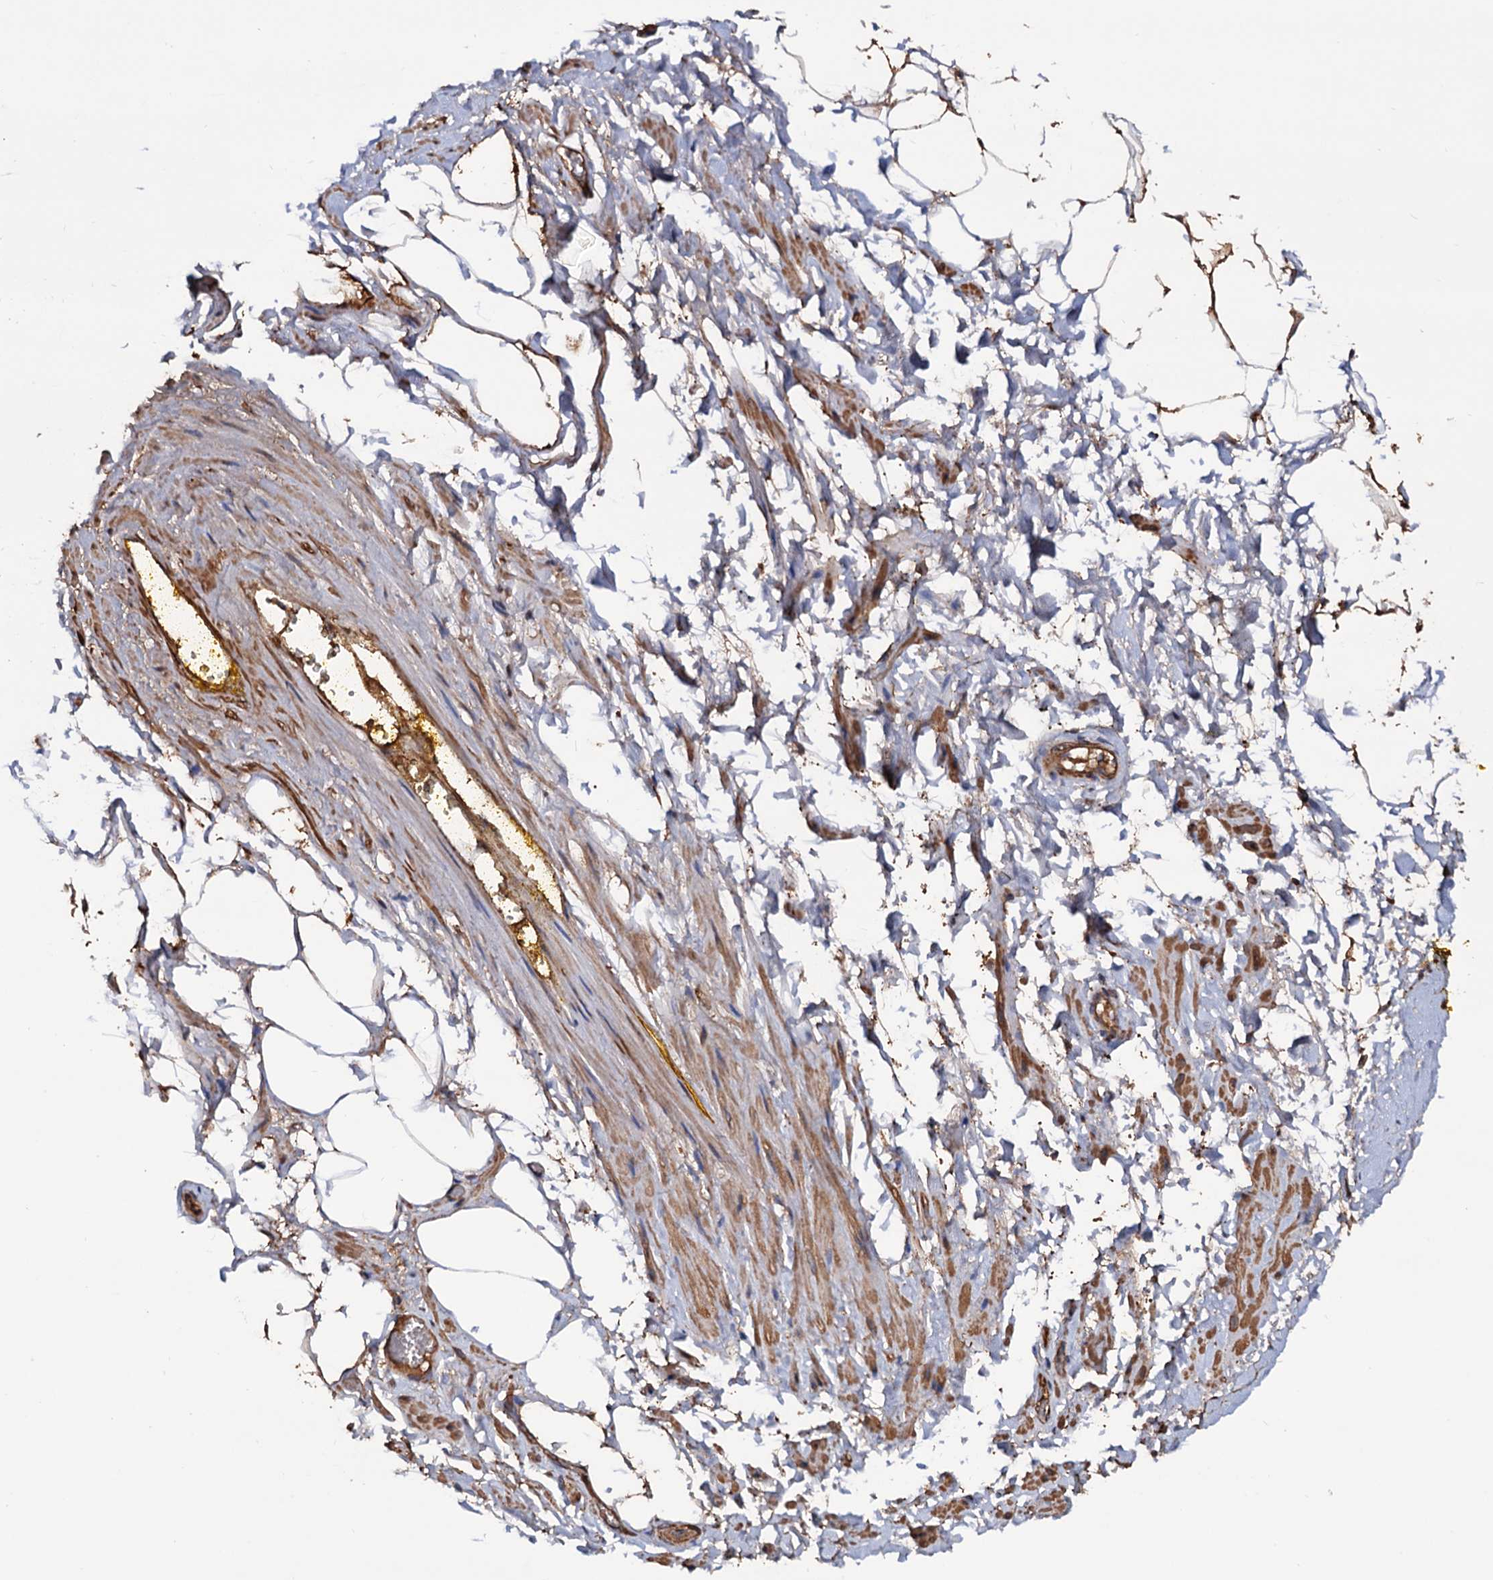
{"staining": {"intensity": "moderate", "quantity": "25%-75%", "location": "cytoplasmic/membranous"}, "tissue": "adipose tissue", "cell_type": "Adipocytes", "image_type": "normal", "snomed": [{"axis": "morphology", "description": "Normal tissue, NOS"}, {"axis": "morphology", "description": "Adenocarcinoma, Low grade"}, {"axis": "topography", "description": "Prostate"}, {"axis": "topography", "description": "Peripheral nerve tissue"}], "caption": "Brown immunohistochemical staining in normal human adipose tissue reveals moderate cytoplasmic/membranous positivity in about 25%-75% of adipocytes.", "gene": "MRPL42", "patient": {"sex": "male", "age": 63}}